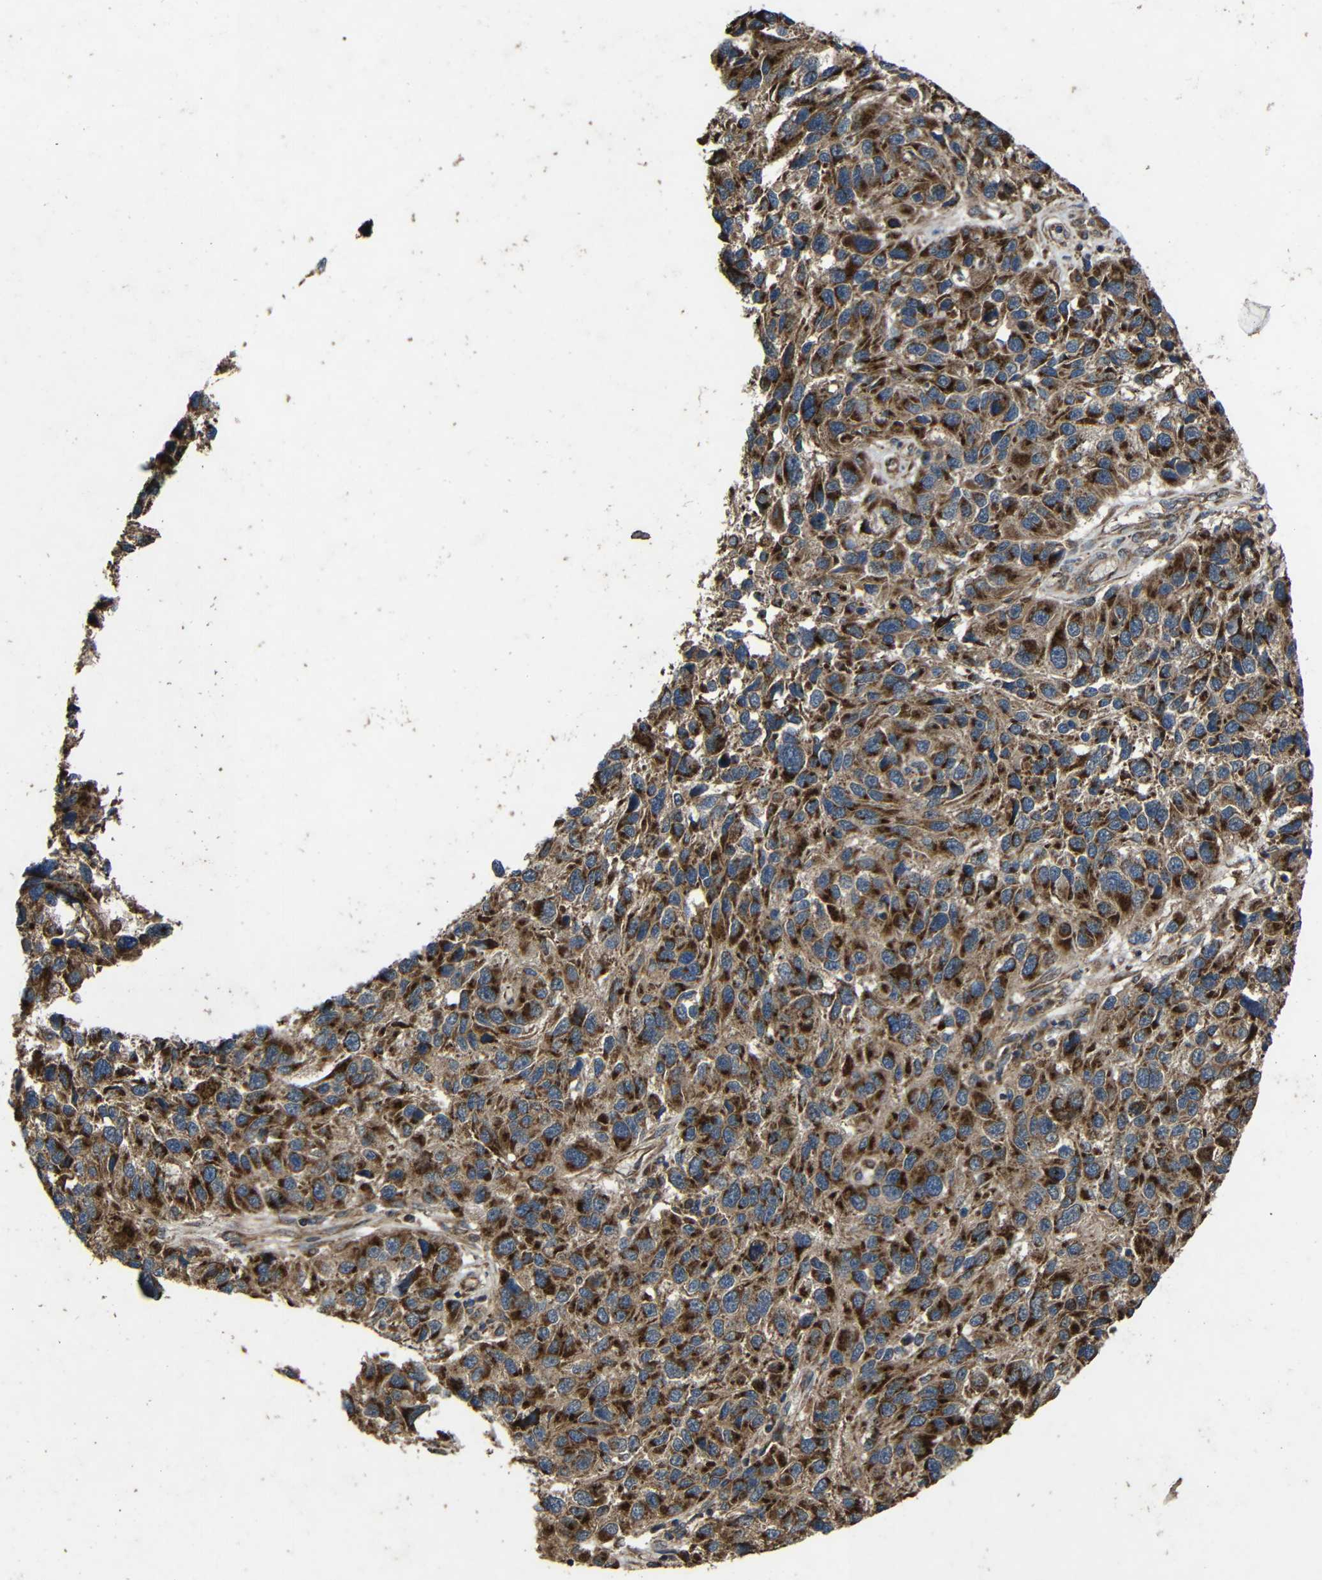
{"staining": {"intensity": "strong", "quantity": ">75%", "location": "cytoplasmic/membranous"}, "tissue": "melanoma", "cell_type": "Tumor cells", "image_type": "cancer", "snomed": [{"axis": "morphology", "description": "Malignant melanoma, NOS"}, {"axis": "topography", "description": "Skin"}], "caption": "DAB (3,3'-diaminobenzidine) immunohistochemical staining of malignant melanoma demonstrates strong cytoplasmic/membranous protein positivity in approximately >75% of tumor cells.", "gene": "C1GALT1", "patient": {"sex": "male", "age": 53}}